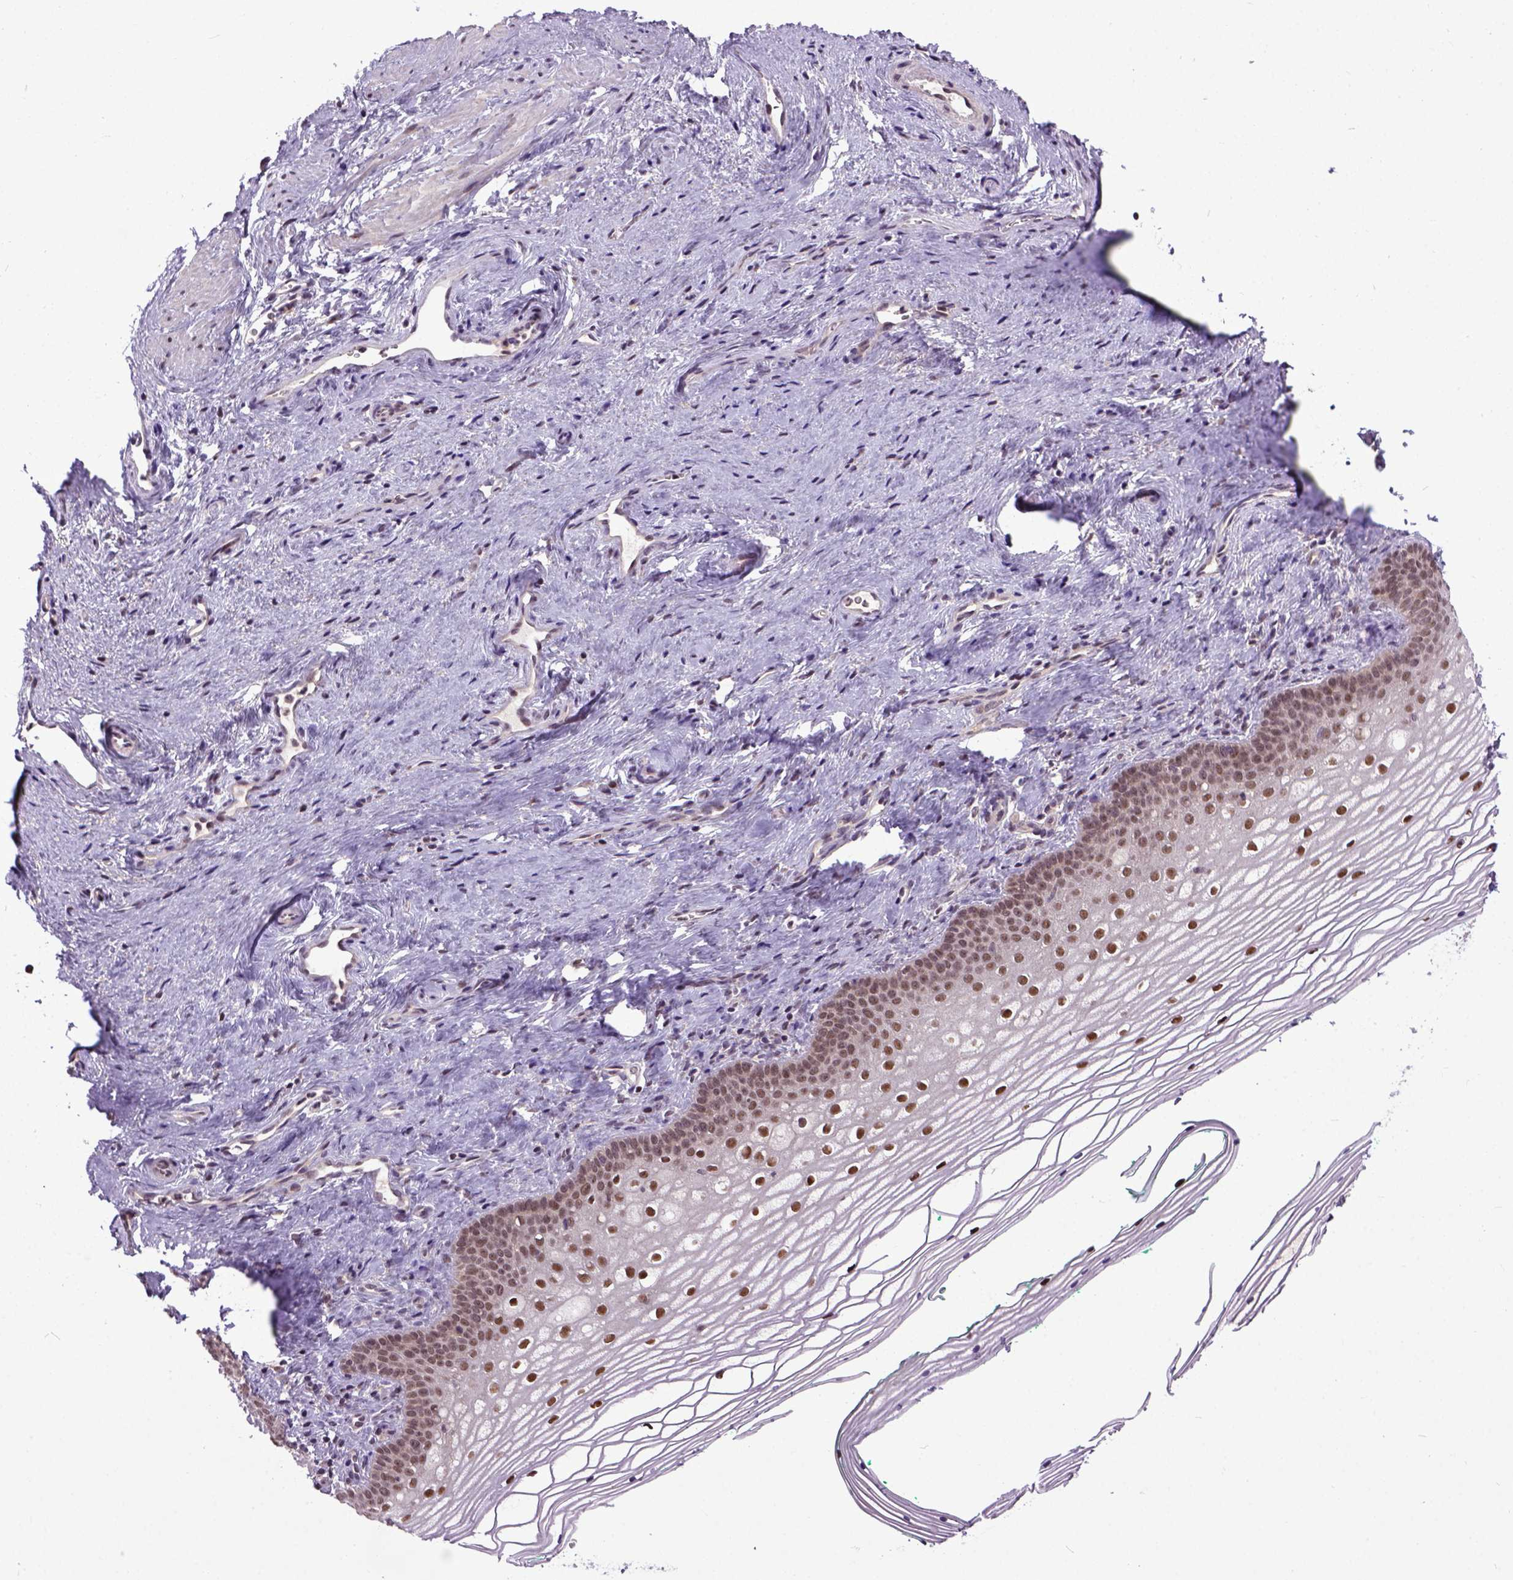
{"staining": {"intensity": "moderate", "quantity": ">75%", "location": "nuclear"}, "tissue": "vagina", "cell_type": "Squamous epithelial cells", "image_type": "normal", "snomed": [{"axis": "morphology", "description": "Normal tissue, NOS"}, {"axis": "topography", "description": "Vagina"}], "caption": "Moderate nuclear positivity is seen in about >75% of squamous epithelial cells in unremarkable vagina. The staining was performed using DAB, with brown indicating positive protein expression. Nuclei are stained blue with hematoxylin.", "gene": "UBA3", "patient": {"sex": "female", "age": 44}}